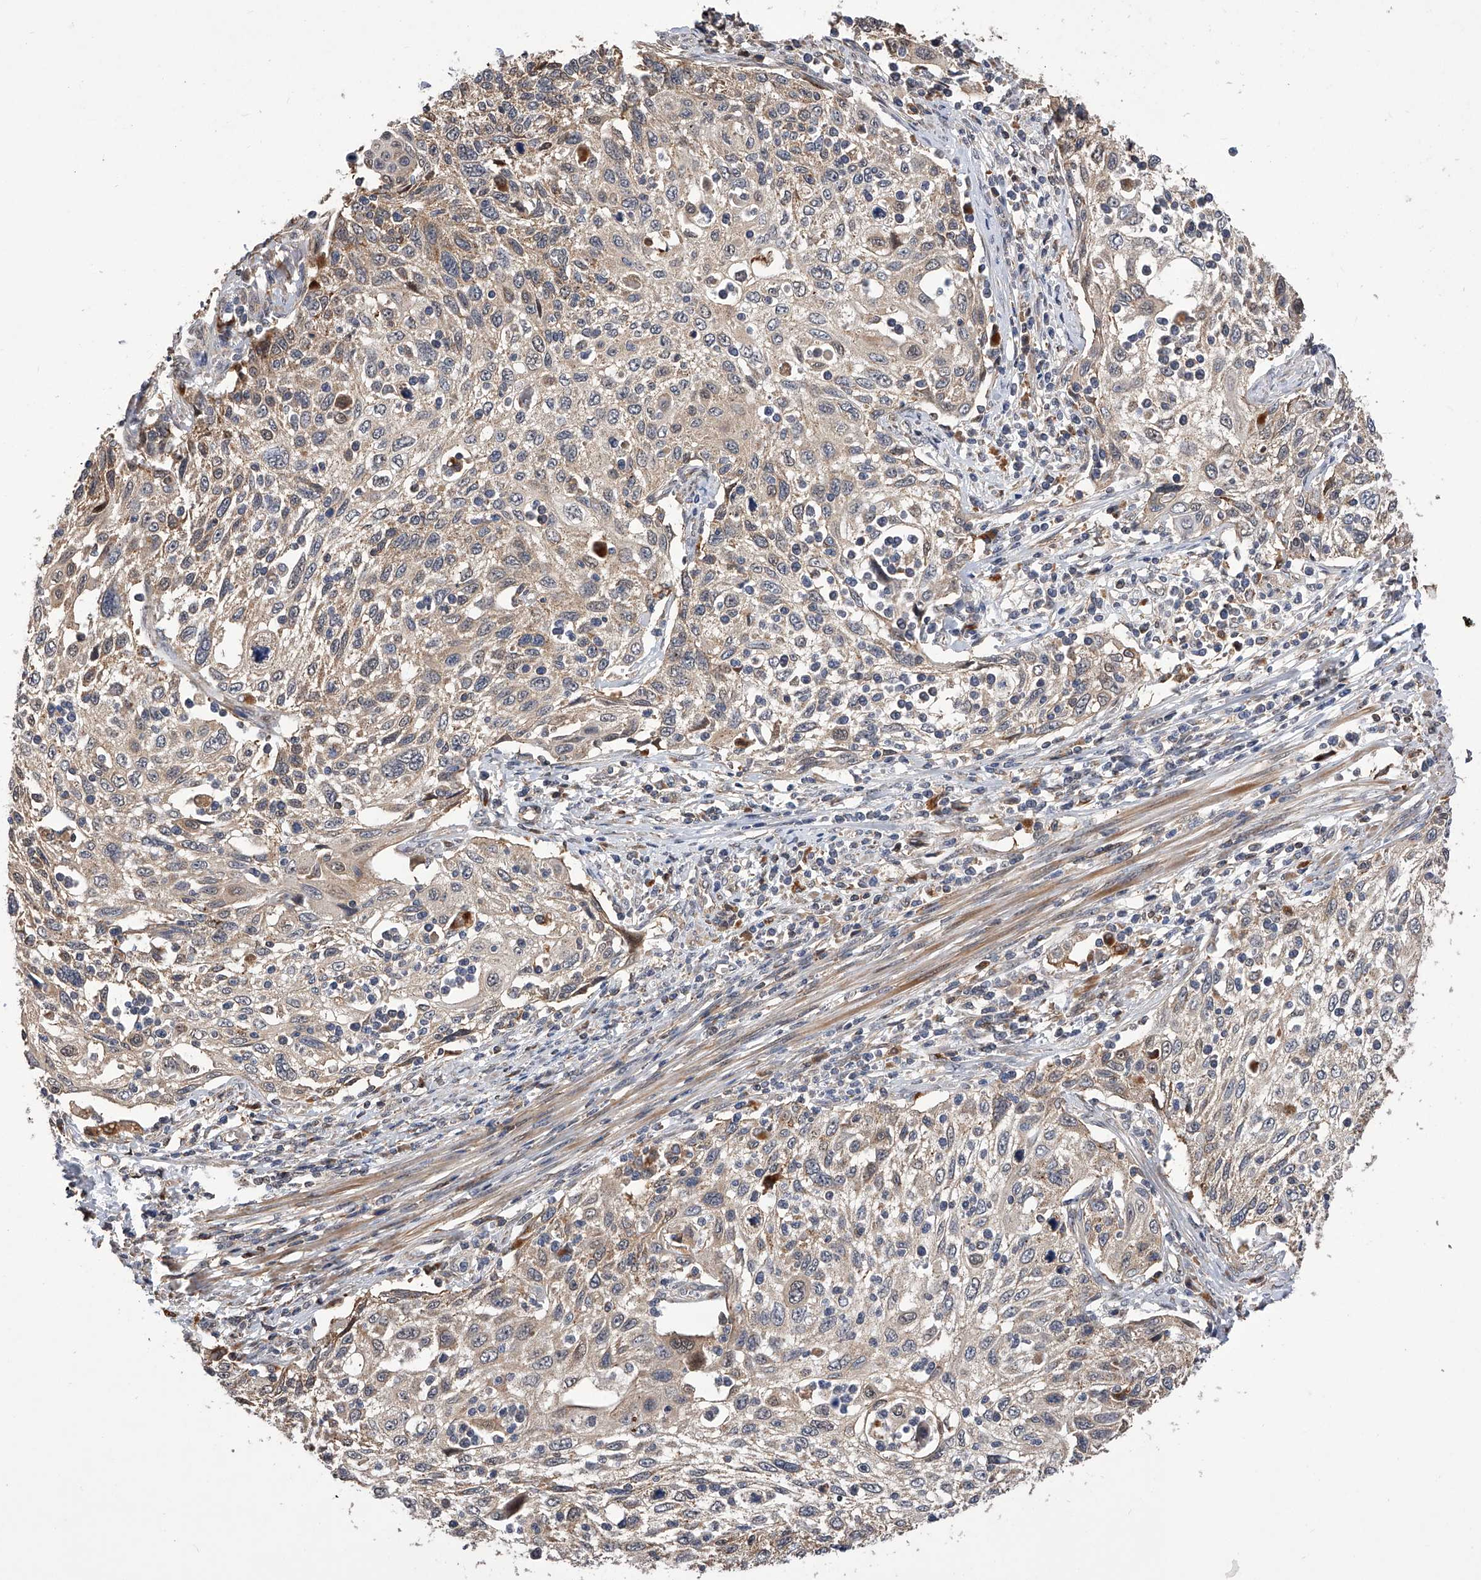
{"staining": {"intensity": "weak", "quantity": "<25%", "location": "cytoplasmic/membranous"}, "tissue": "cervical cancer", "cell_type": "Tumor cells", "image_type": "cancer", "snomed": [{"axis": "morphology", "description": "Squamous cell carcinoma, NOS"}, {"axis": "topography", "description": "Cervix"}], "caption": "Immunohistochemistry of cervical cancer shows no positivity in tumor cells.", "gene": "GMDS", "patient": {"sex": "female", "age": 70}}